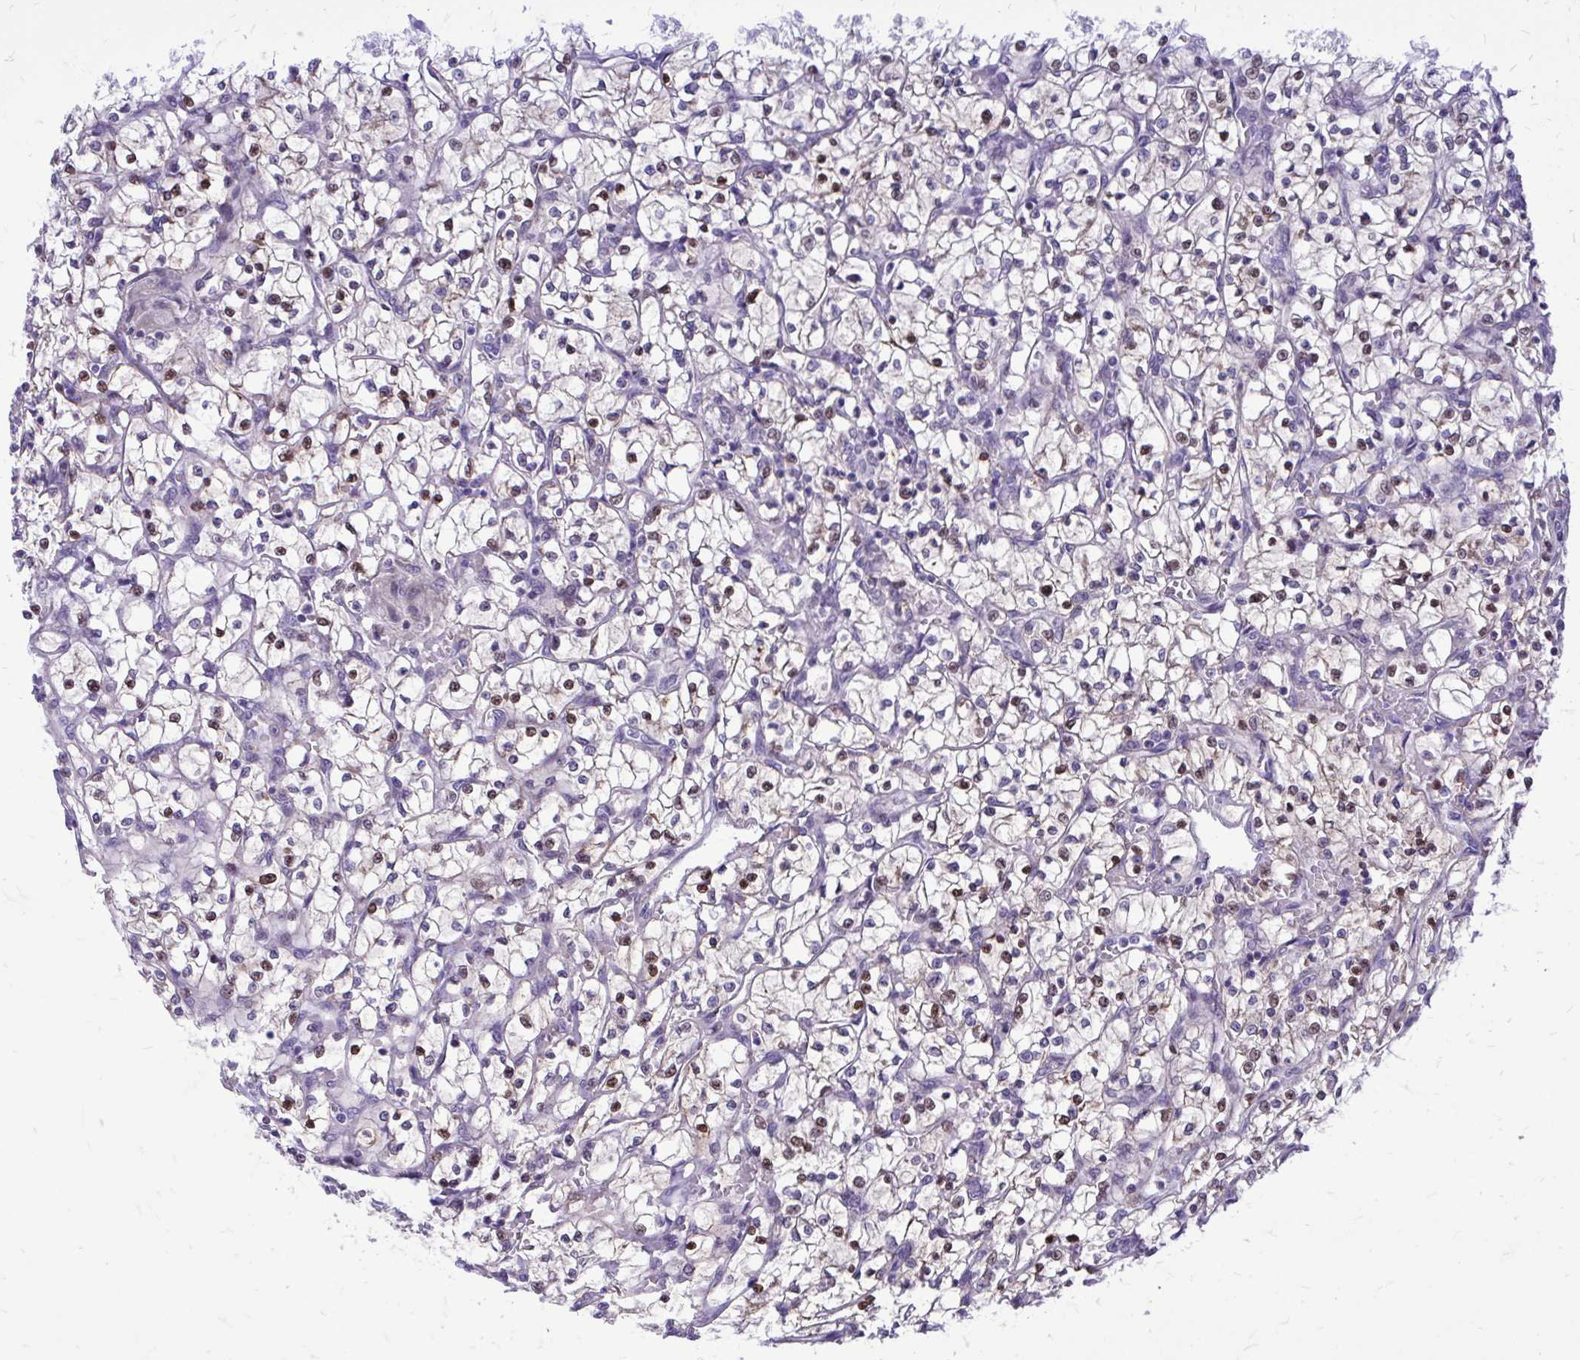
{"staining": {"intensity": "moderate", "quantity": "25%-75%", "location": "nuclear"}, "tissue": "renal cancer", "cell_type": "Tumor cells", "image_type": "cancer", "snomed": [{"axis": "morphology", "description": "Adenocarcinoma, NOS"}, {"axis": "topography", "description": "Kidney"}], "caption": "Immunohistochemistry of human renal adenocarcinoma reveals medium levels of moderate nuclear positivity in about 25%-75% of tumor cells. (Brightfield microscopy of DAB IHC at high magnification).", "gene": "ZBTB25", "patient": {"sex": "female", "age": 64}}